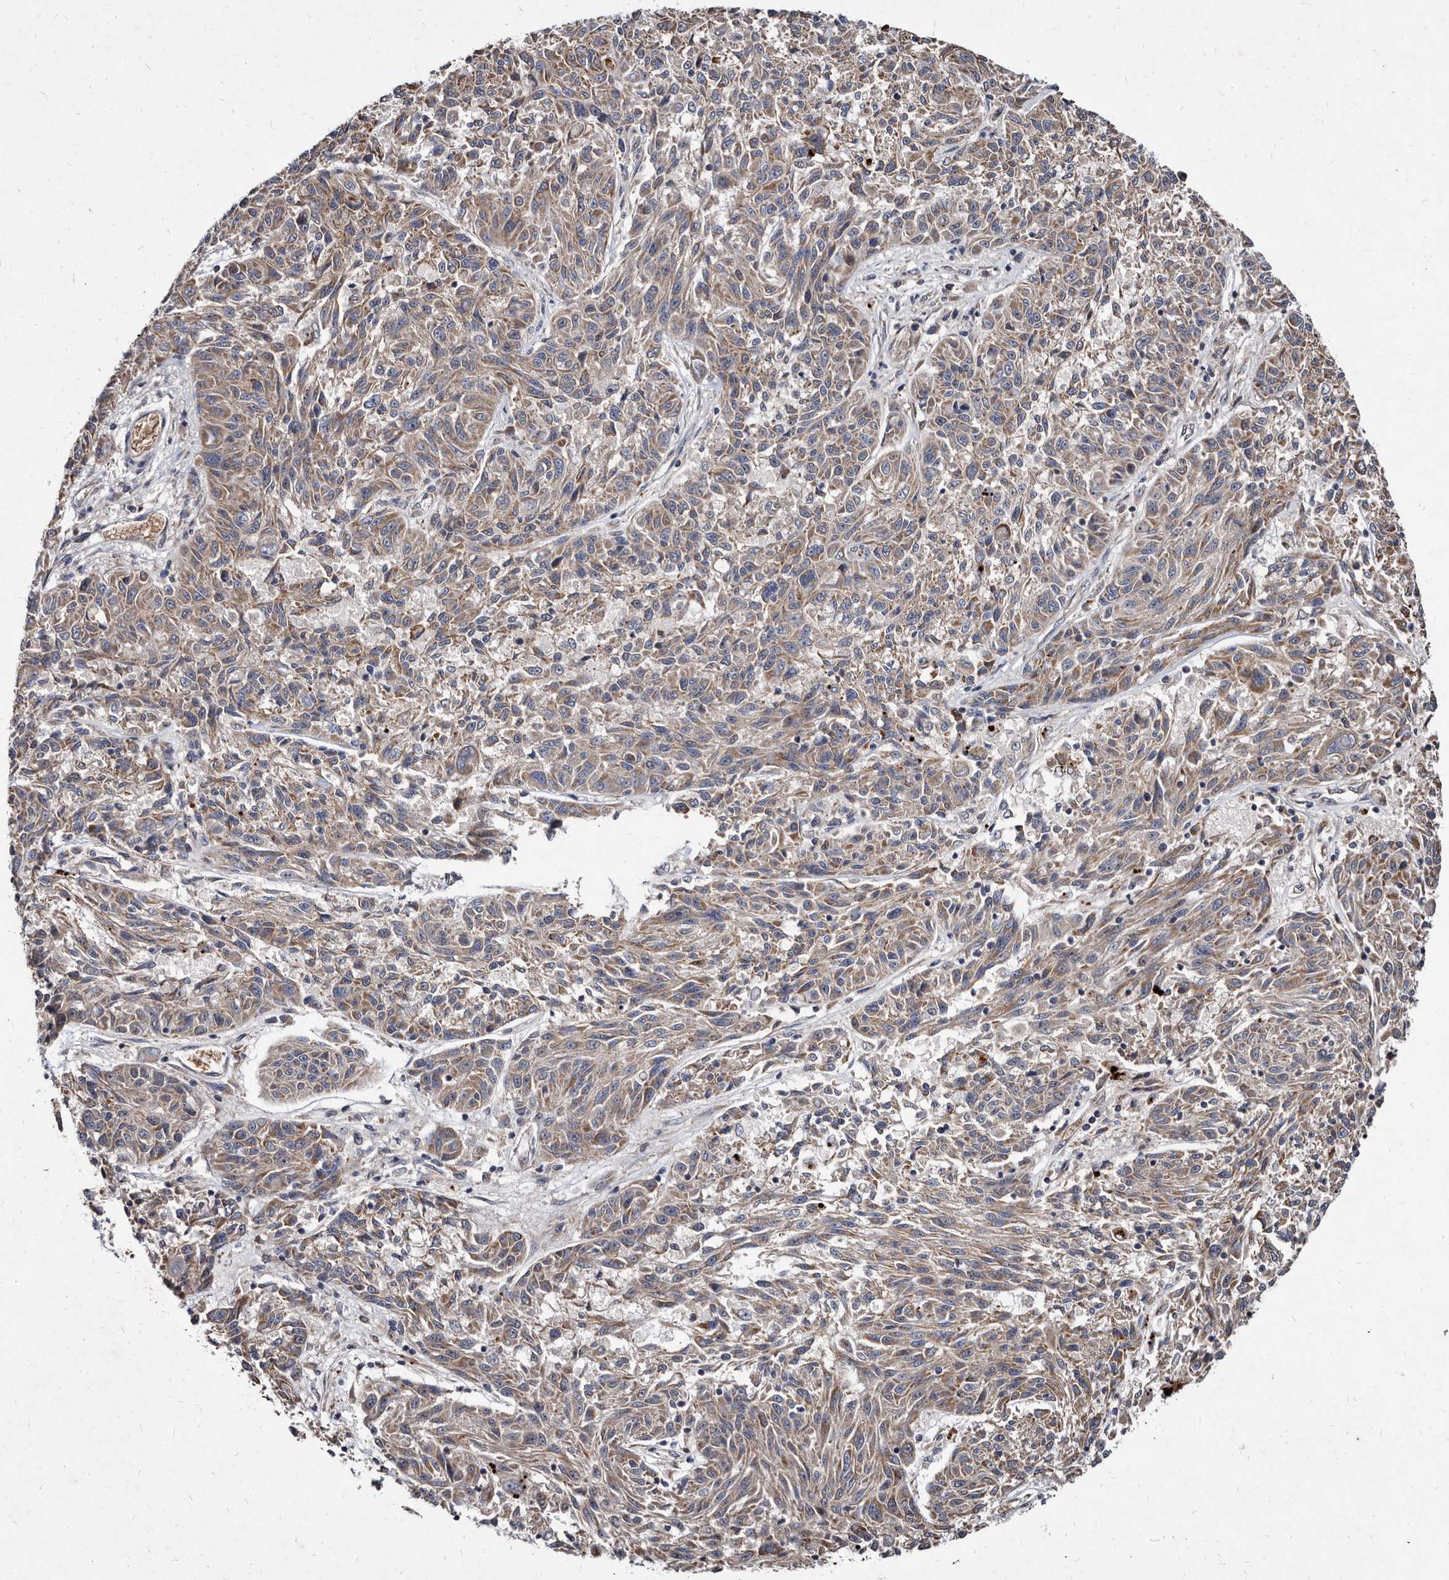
{"staining": {"intensity": "moderate", "quantity": ">75%", "location": "cytoplasmic/membranous"}, "tissue": "melanoma", "cell_type": "Tumor cells", "image_type": "cancer", "snomed": [{"axis": "morphology", "description": "Malignant melanoma, NOS"}, {"axis": "topography", "description": "Skin"}], "caption": "Human melanoma stained for a protein (brown) reveals moderate cytoplasmic/membranous positive positivity in about >75% of tumor cells.", "gene": "YPEL3", "patient": {"sex": "male", "age": 53}}